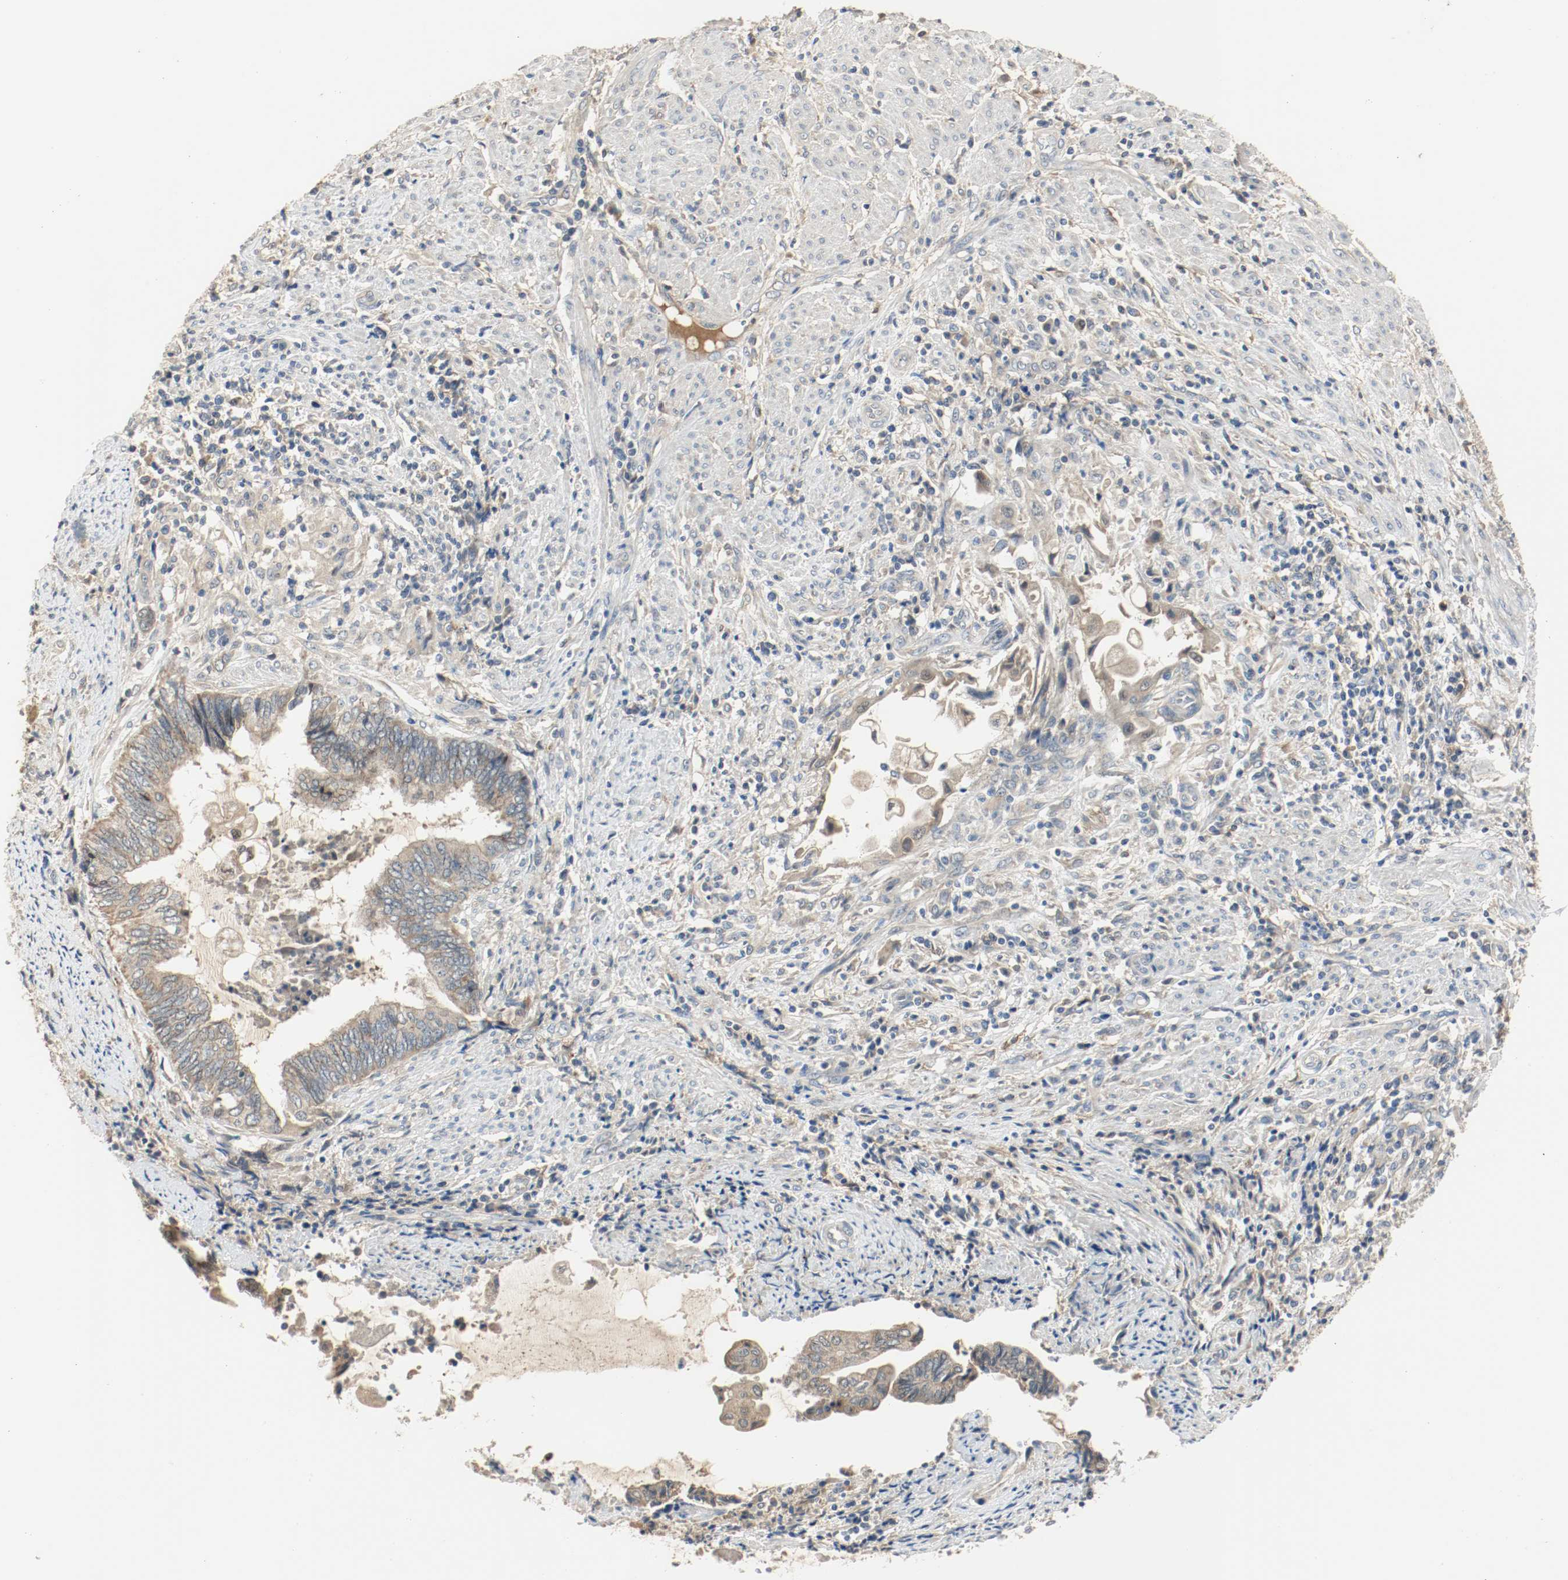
{"staining": {"intensity": "weak", "quantity": ">75%", "location": "cytoplasmic/membranous"}, "tissue": "endometrial cancer", "cell_type": "Tumor cells", "image_type": "cancer", "snomed": [{"axis": "morphology", "description": "Adenocarcinoma, NOS"}, {"axis": "topography", "description": "Uterus"}, {"axis": "topography", "description": "Endometrium"}], "caption": "Immunohistochemistry (IHC) micrograph of neoplastic tissue: human endometrial cancer (adenocarcinoma) stained using IHC displays low levels of weak protein expression localized specifically in the cytoplasmic/membranous of tumor cells, appearing as a cytoplasmic/membranous brown color.", "gene": "MELTF", "patient": {"sex": "female", "age": 70}}